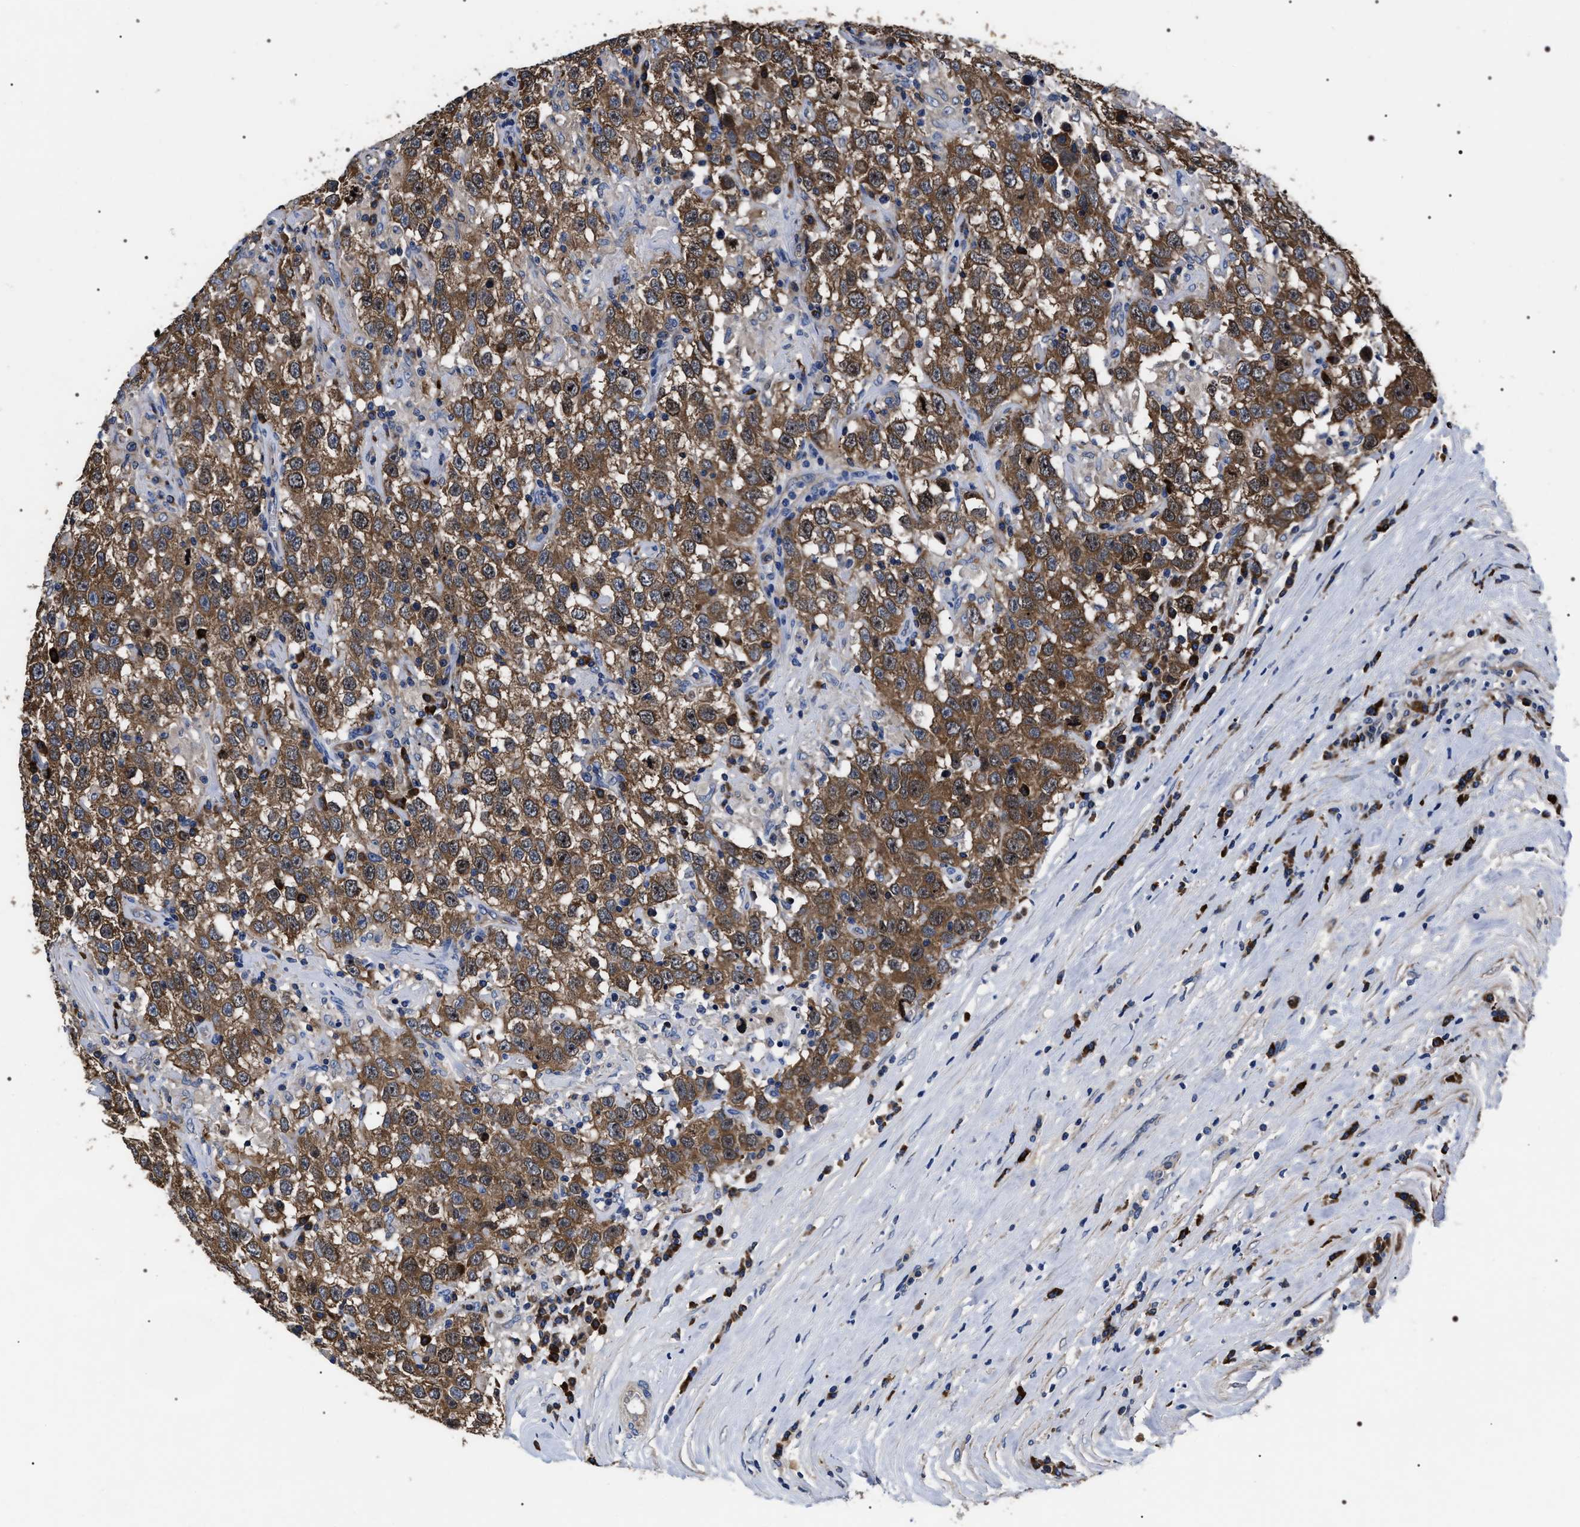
{"staining": {"intensity": "moderate", "quantity": ">75%", "location": "cytoplasmic/membranous"}, "tissue": "testis cancer", "cell_type": "Tumor cells", "image_type": "cancer", "snomed": [{"axis": "morphology", "description": "Seminoma, NOS"}, {"axis": "topography", "description": "Testis"}], "caption": "Testis seminoma stained with a brown dye exhibits moderate cytoplasmic/membranous positive positivity in about >75% of tumor cells.", "gene": "MIS18A", "patient": {"sex": "male", "age": 41}}